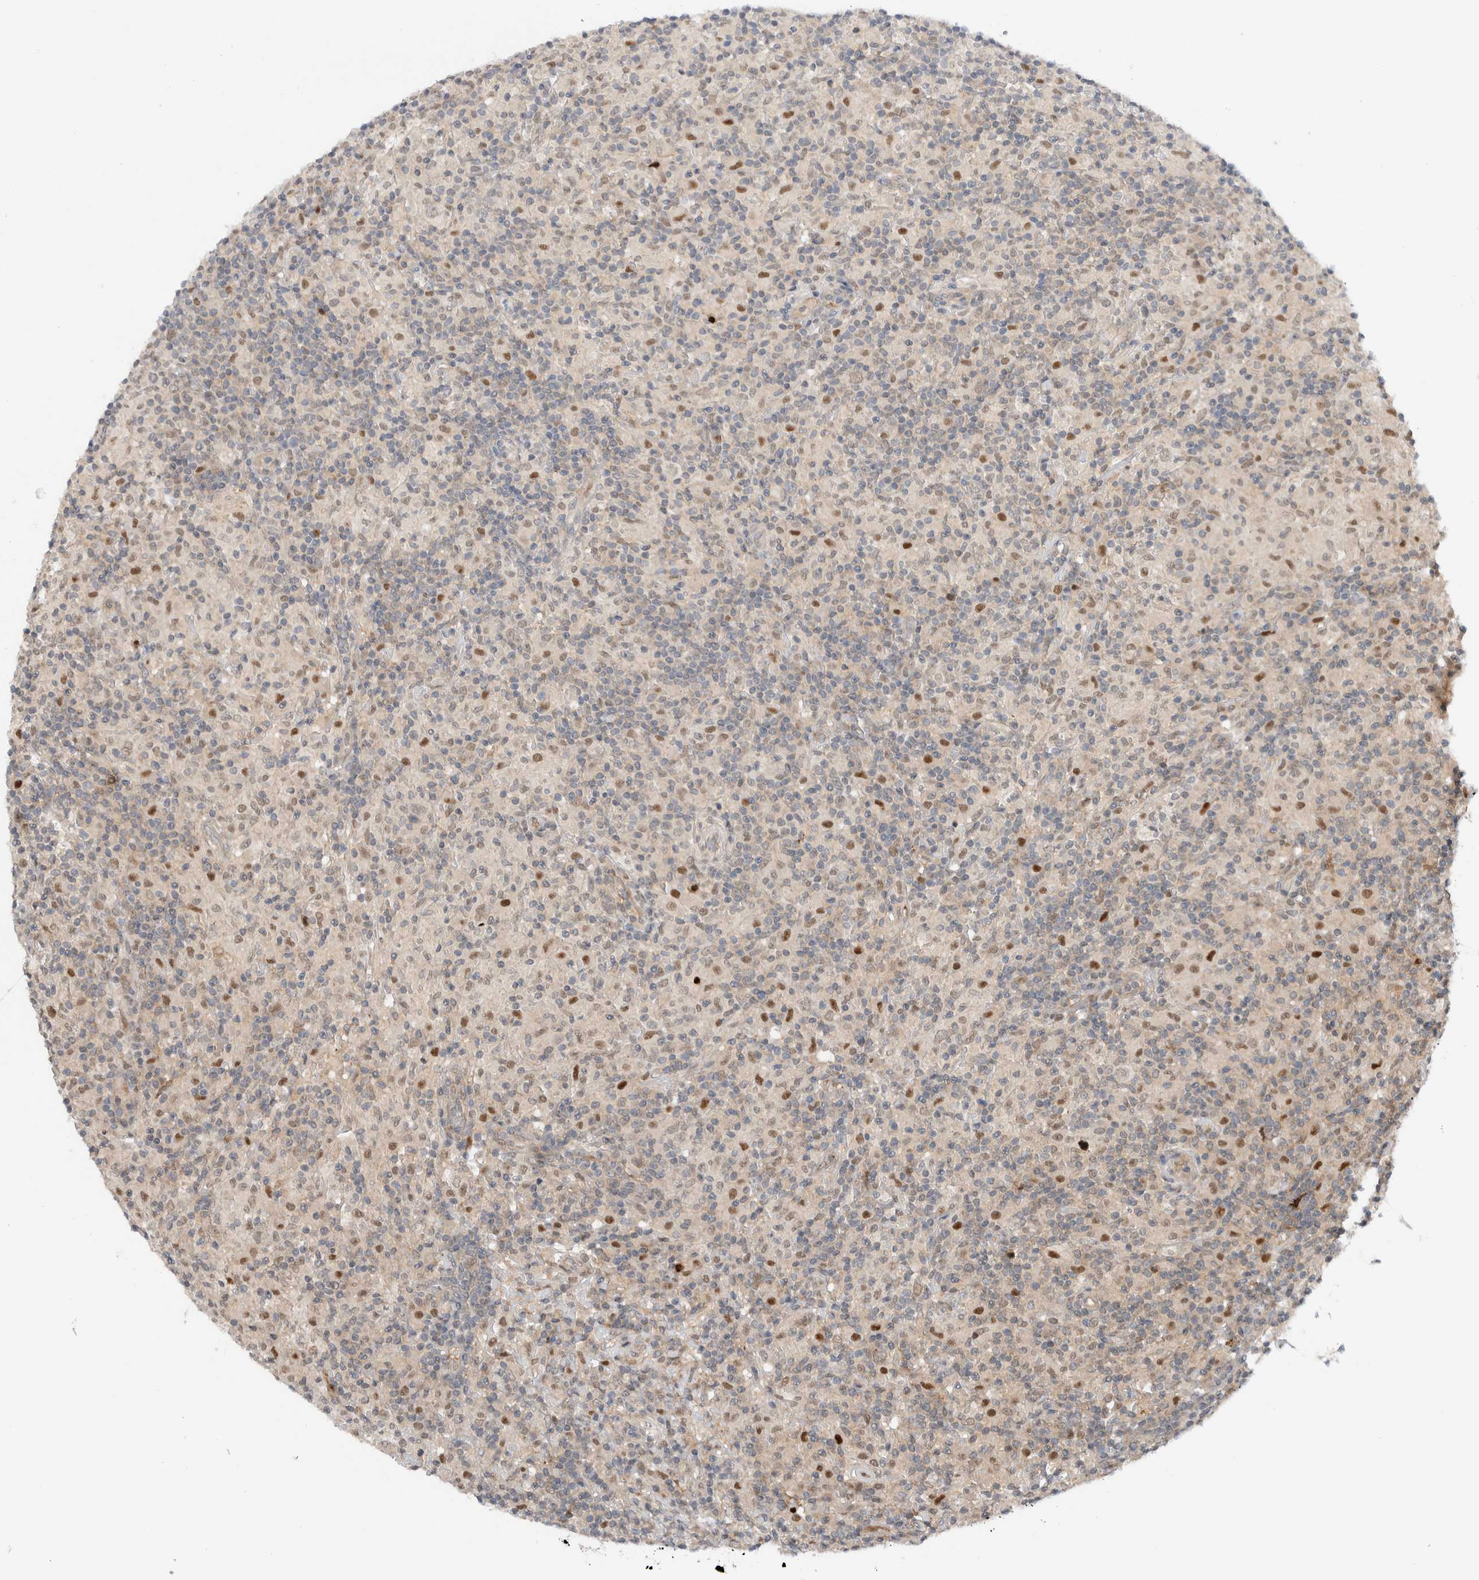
{"staining": {"intensity": "negative", "quantity": "none", "location": "none"}, "tissue": "lymphoma", "cell_type": "Tumor cells", "image_type": "cancer", "snomed": [{"axis": "morphology", "description": "Hodgkin's disease, NOS"}, {"axis": "topography", "description": "Lymph node"}], "caption": "IHC photomicrograph of neoplastic tissue: lymphoma stained with DAB exhibits no significant protein expression in tumor cells.", "gene": "NCR3LG1", "patient": {"sex": "male", "age": 70}}